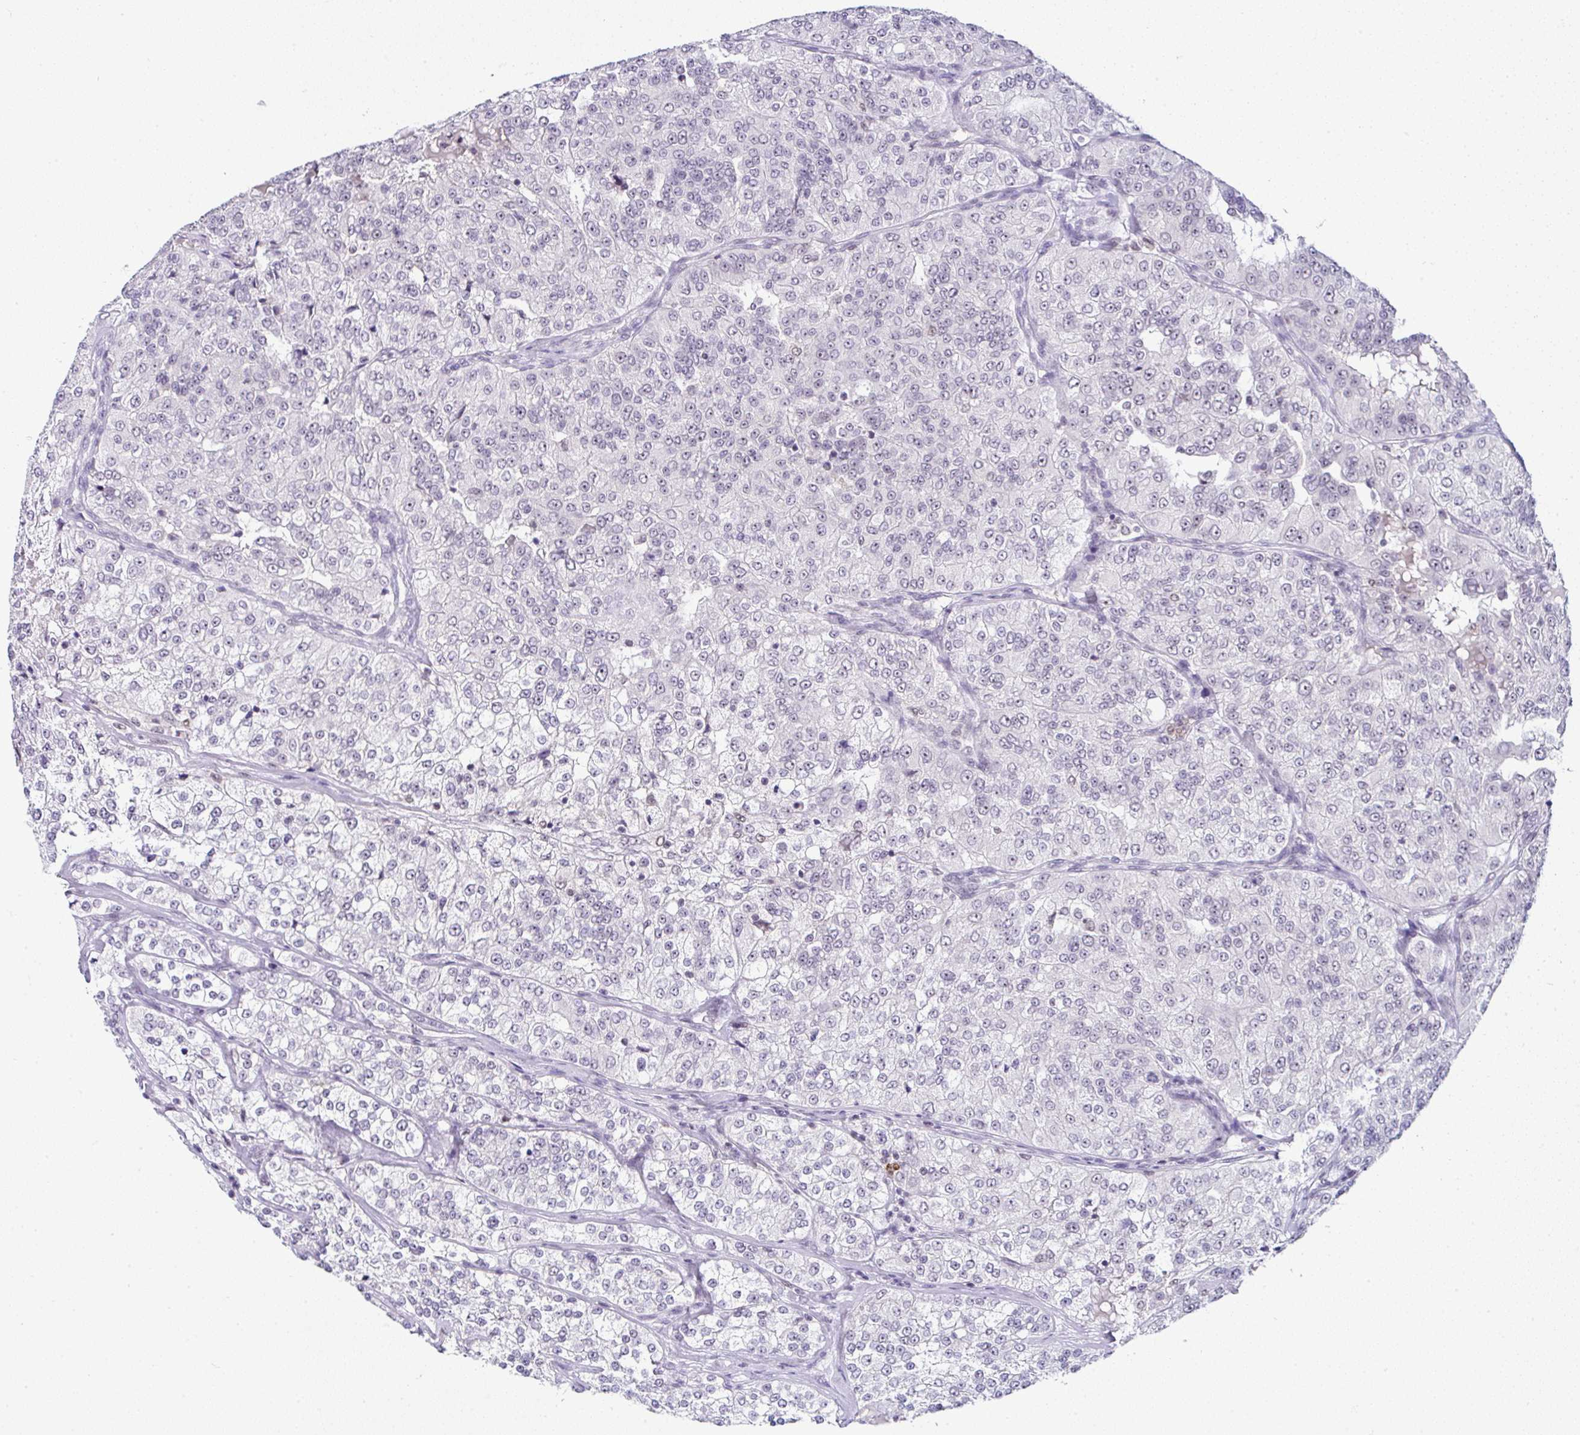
{"staining": {"intensity": "weak", "quantity": "<25%", "location": "nuclear"}, "tissue": "renal cancer", "cell_type": "Tumor cells", "image_type": "cancer", "snomed": [{"axis": "morphology", "description": "Adenocarcinoma, NOS"}, {"axis": "topography", "description": "Kidney"}], "caption": "Renal cancer stained for a protein using IHC reveals no expression tumor cells.", "gene": "PTPN2", "patient": {"sex": "female", "age": 63}}